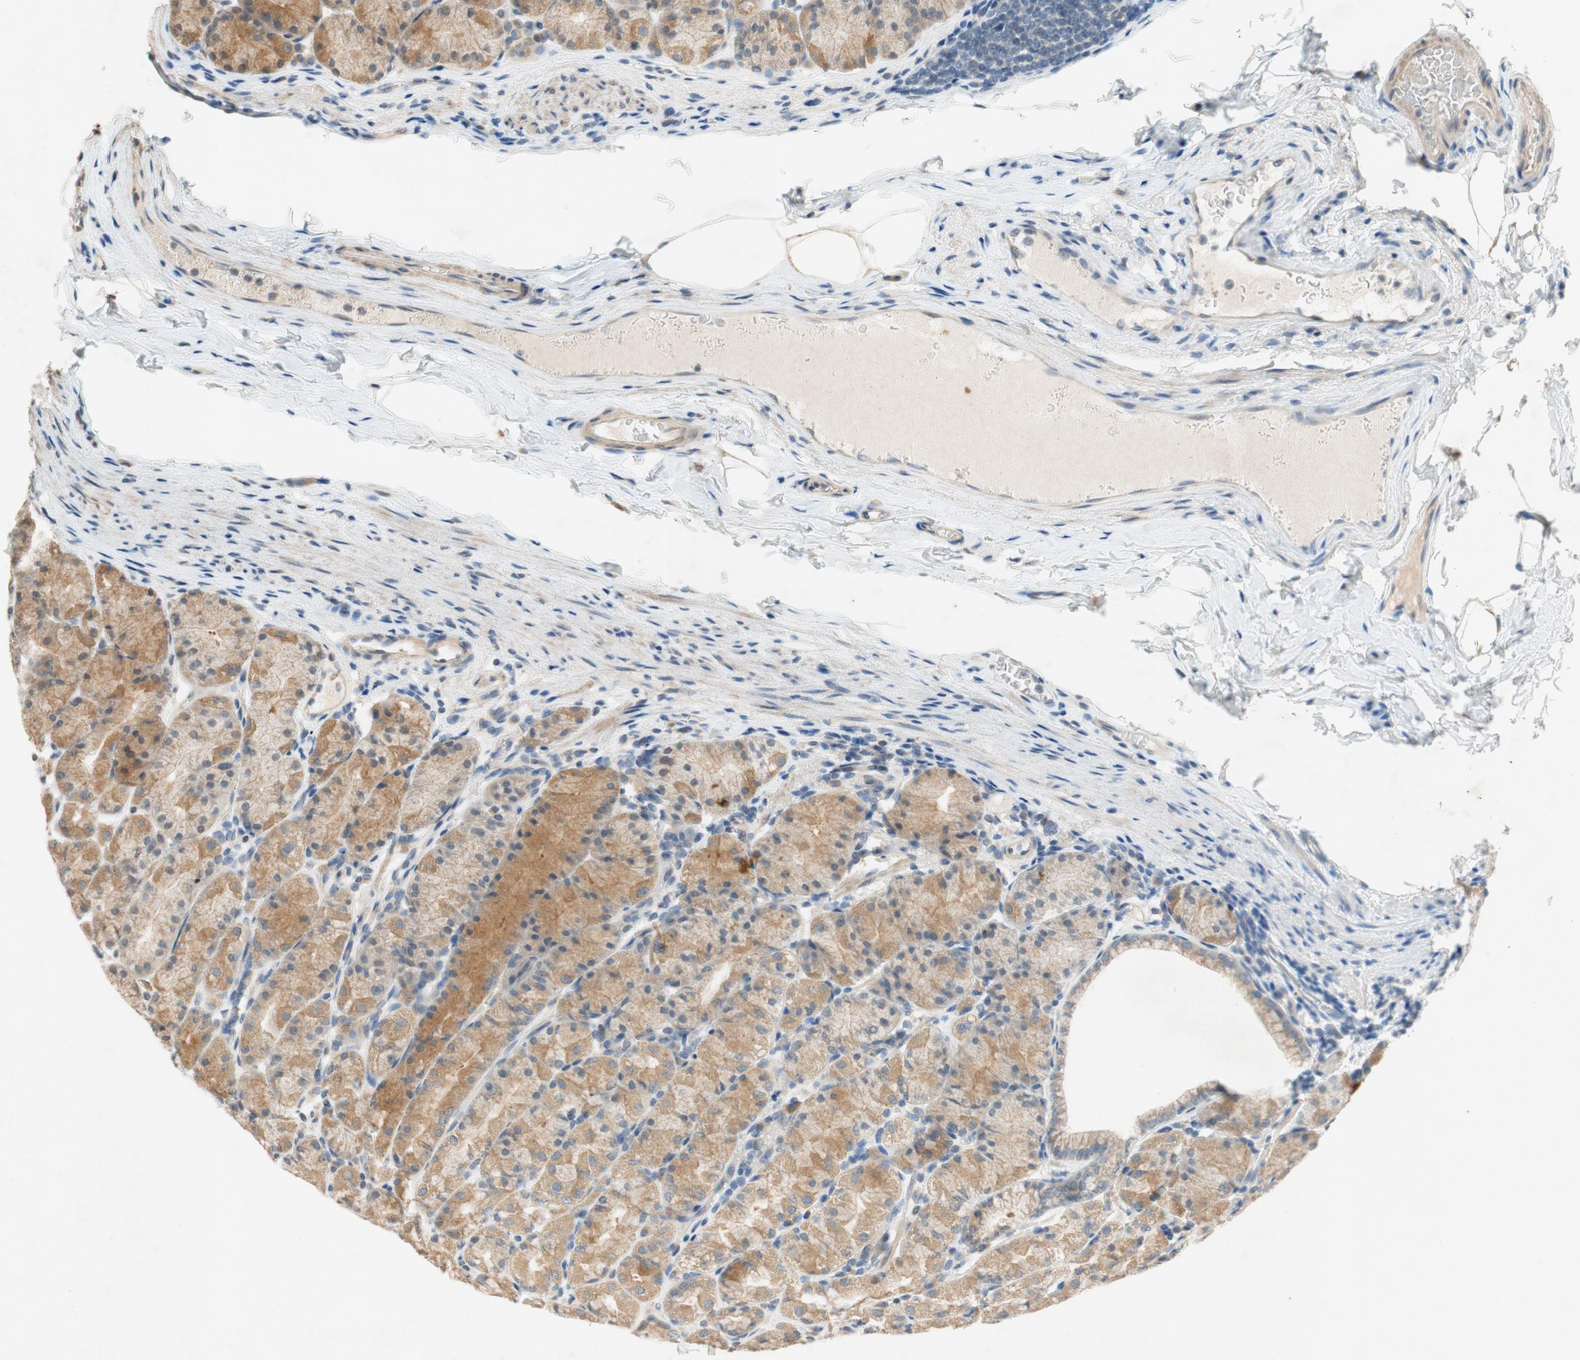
{"staining": {"intensity": "moderate", "quantity": "25%-75%", "location": "cytoplasmic/membranous"}, "tissue": "stomach", "cell_type": "Glandular cells", "image_type": "normal", "snomed": [{"axis": "morphology", "description": "Normal tissue, NOS"}, {"axis": "topography", "description": "Stomach, upper"}], "caption": "Benign stomach demonstrates moderate cytoplasmic/membranous staining in about 25%-75% of glandular cells.", "gene": "ATP2C1", "patient": {"sex": "male", "age": 68}}